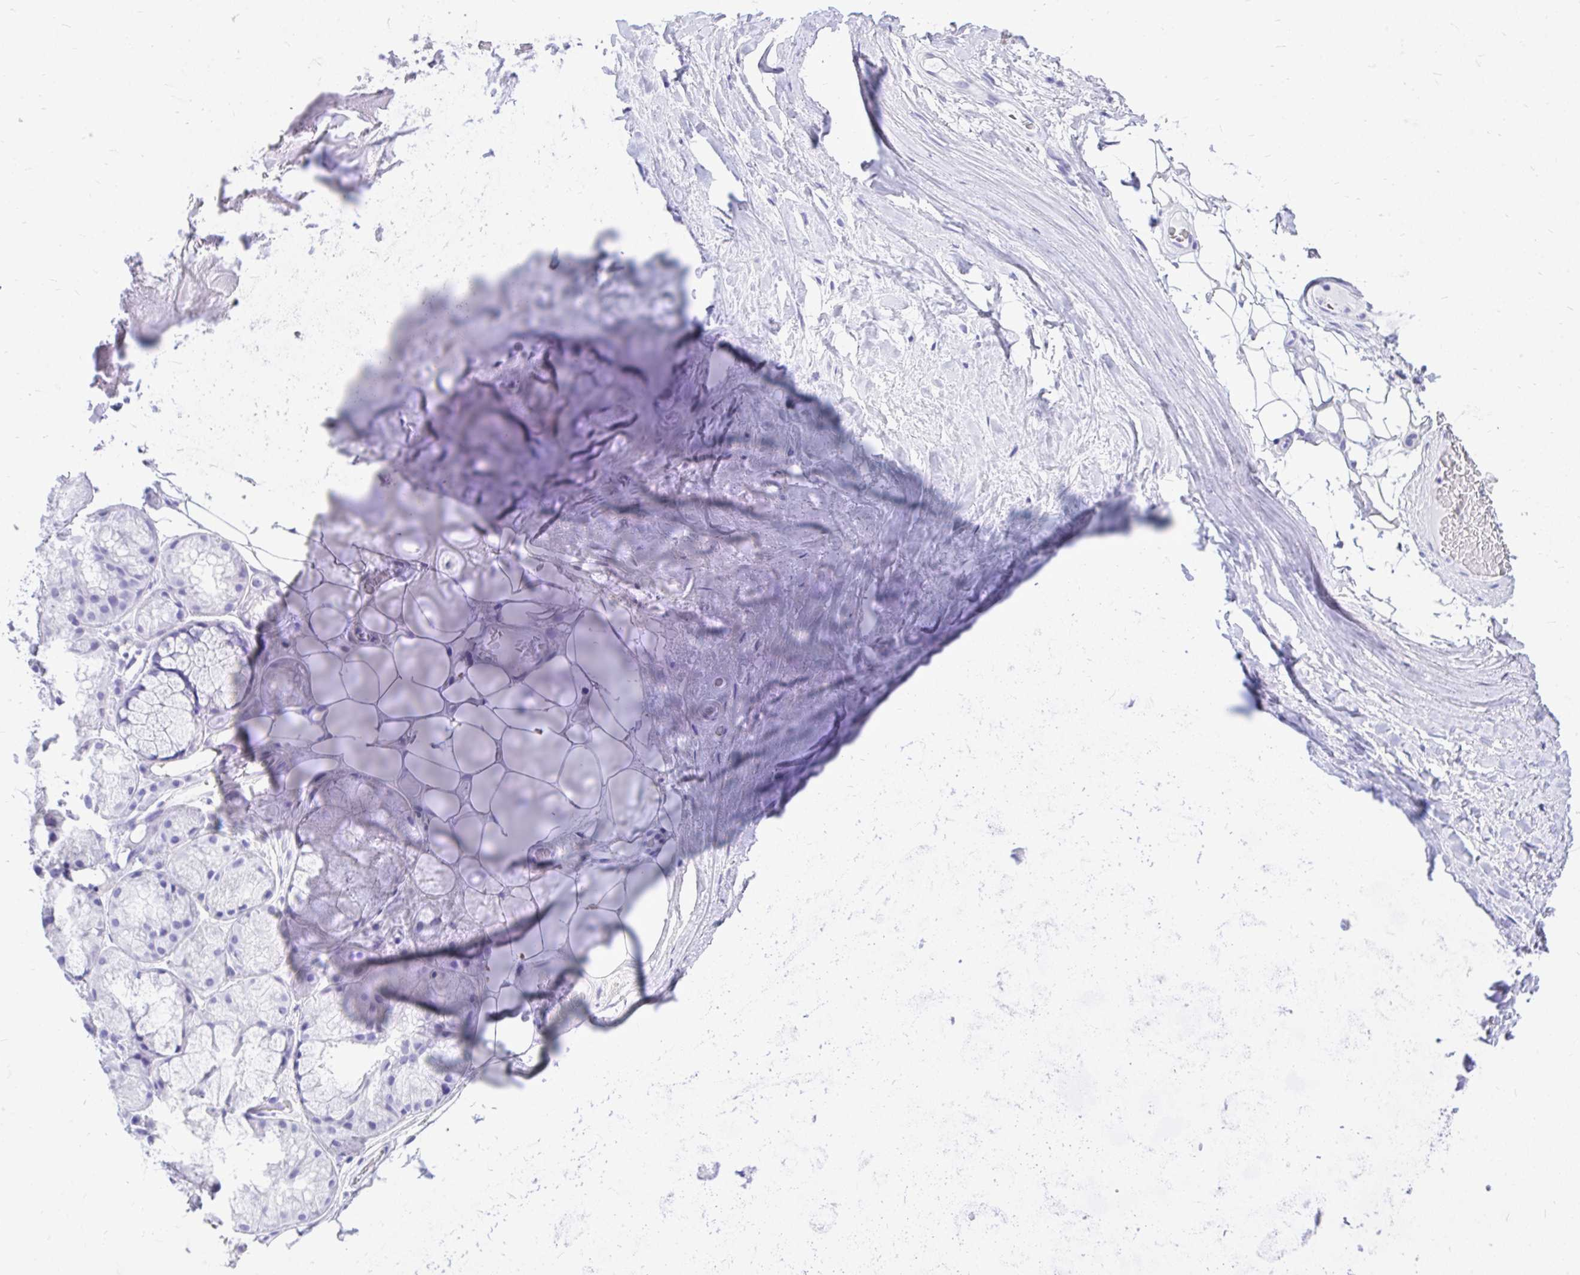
{"staining": {"intensity": "negative", "quantity": "none", "location": "none"}, "tissue": "adipose tissue", "cell_type": "Adipocytes", "image_type": "normal", "snomed": [{"axis": "morphology", "description": "Normal tissue, NOS"}, {"axis": "topography", "description": "Lymph node"}, {"axis": "topography", "description": "Cartilage tissue"}, {"axis": "topography", "description": "Nasopharynx"}], "caption": "Immunohistochemistry (IHC) photomicrograph of normal adipose tissue: adipose tissue stained with DAB exhibits no significant protein positivity in adipocytes.", "gene": "MON1A", "patient": {"sex": "male", "age": 63}}